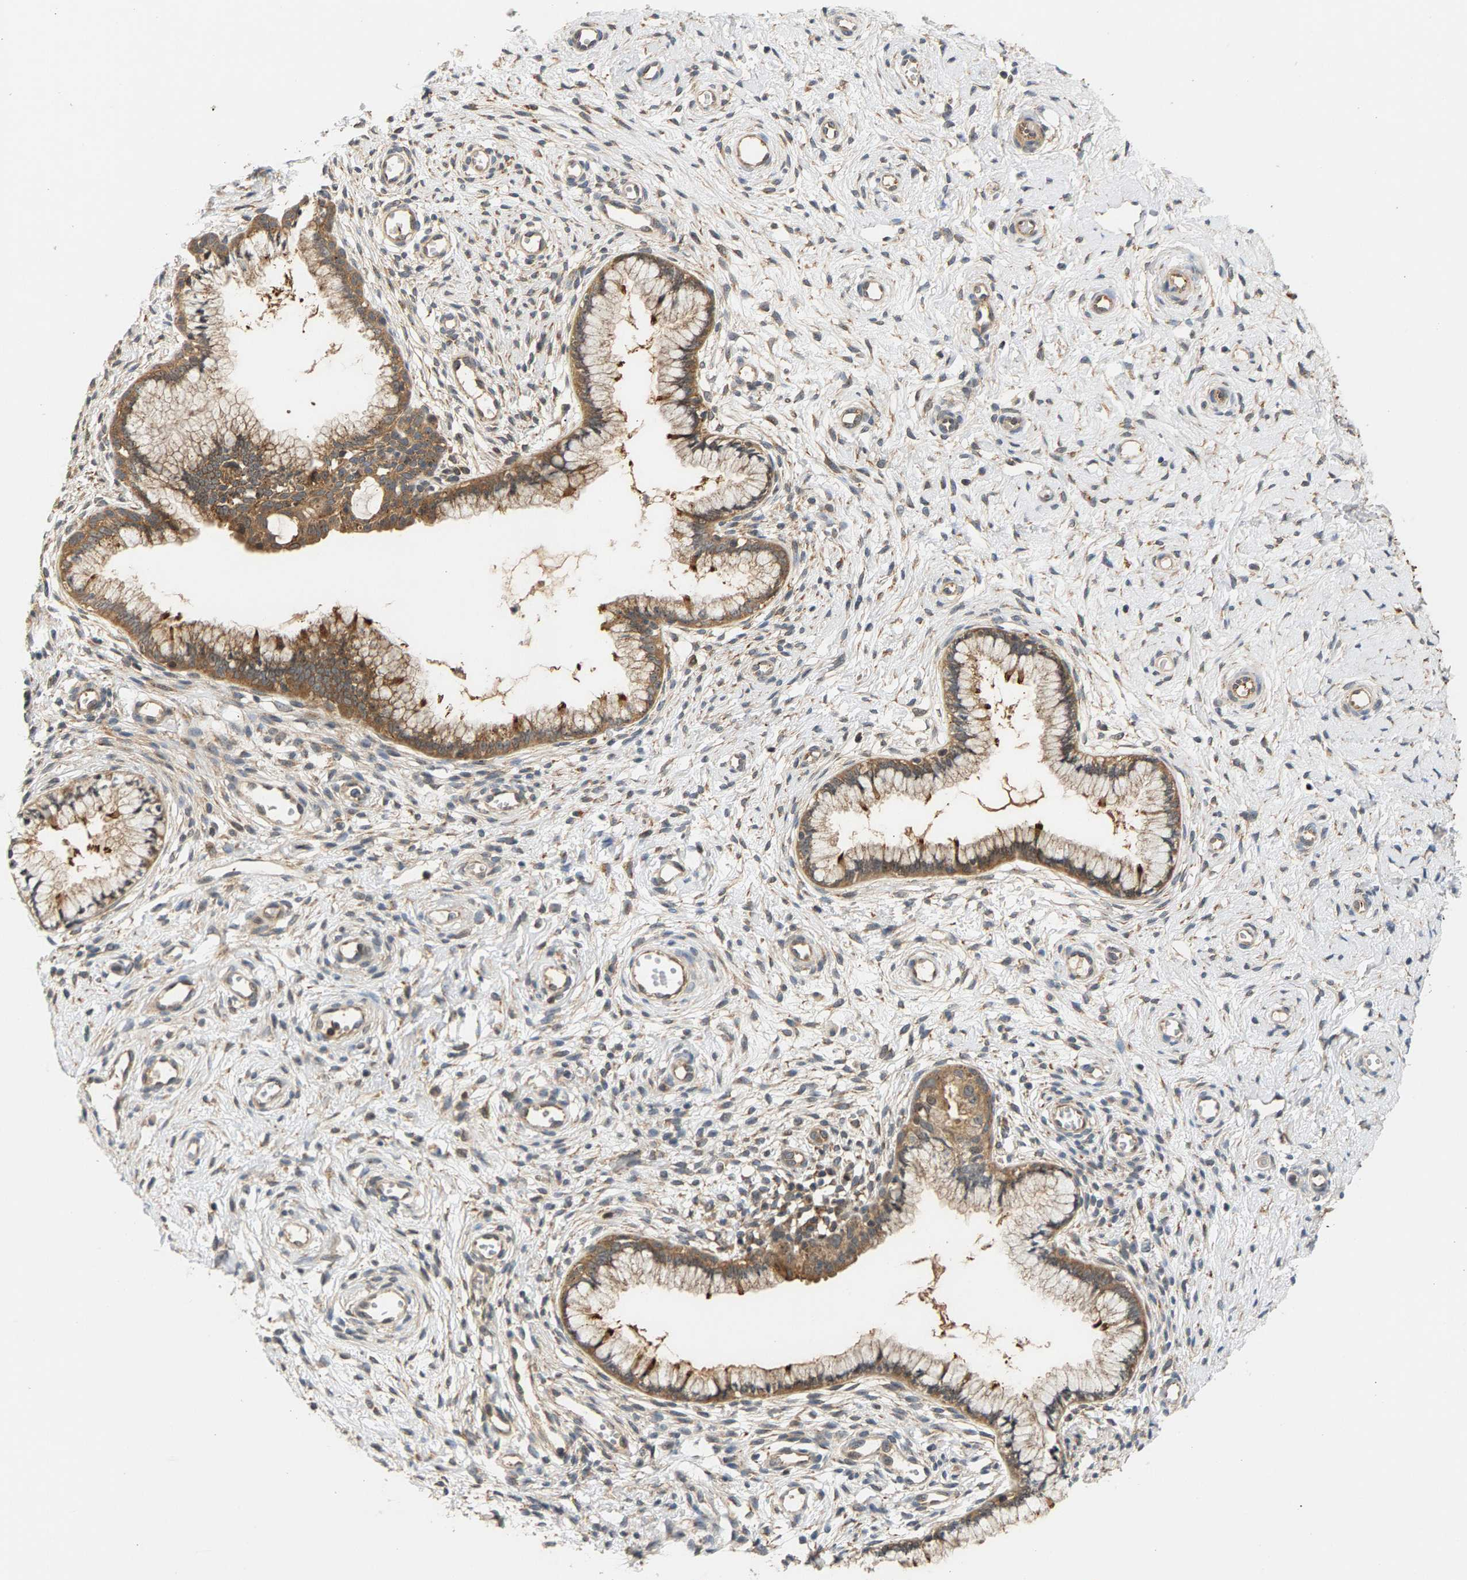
{"staining": {"intensity": "moderate", "quantity": ">75%", "location": "cytoplasmic/membranous"}, "tissue": "cervix", "cell_type": "Glandular cells", "image_type": "normal", "snomed": [{"axis": "morphology", "description": "Normal tissue, NOS"}, {"axis": "topography", "description": "Cervix"}], "caption": "Benign cervix shows moderate cytoplasmic/membranous positivity in approximately >75% of glandular cells.", "gene": "MAP2K5", "patient": {"sex": "female", "age": 65}}